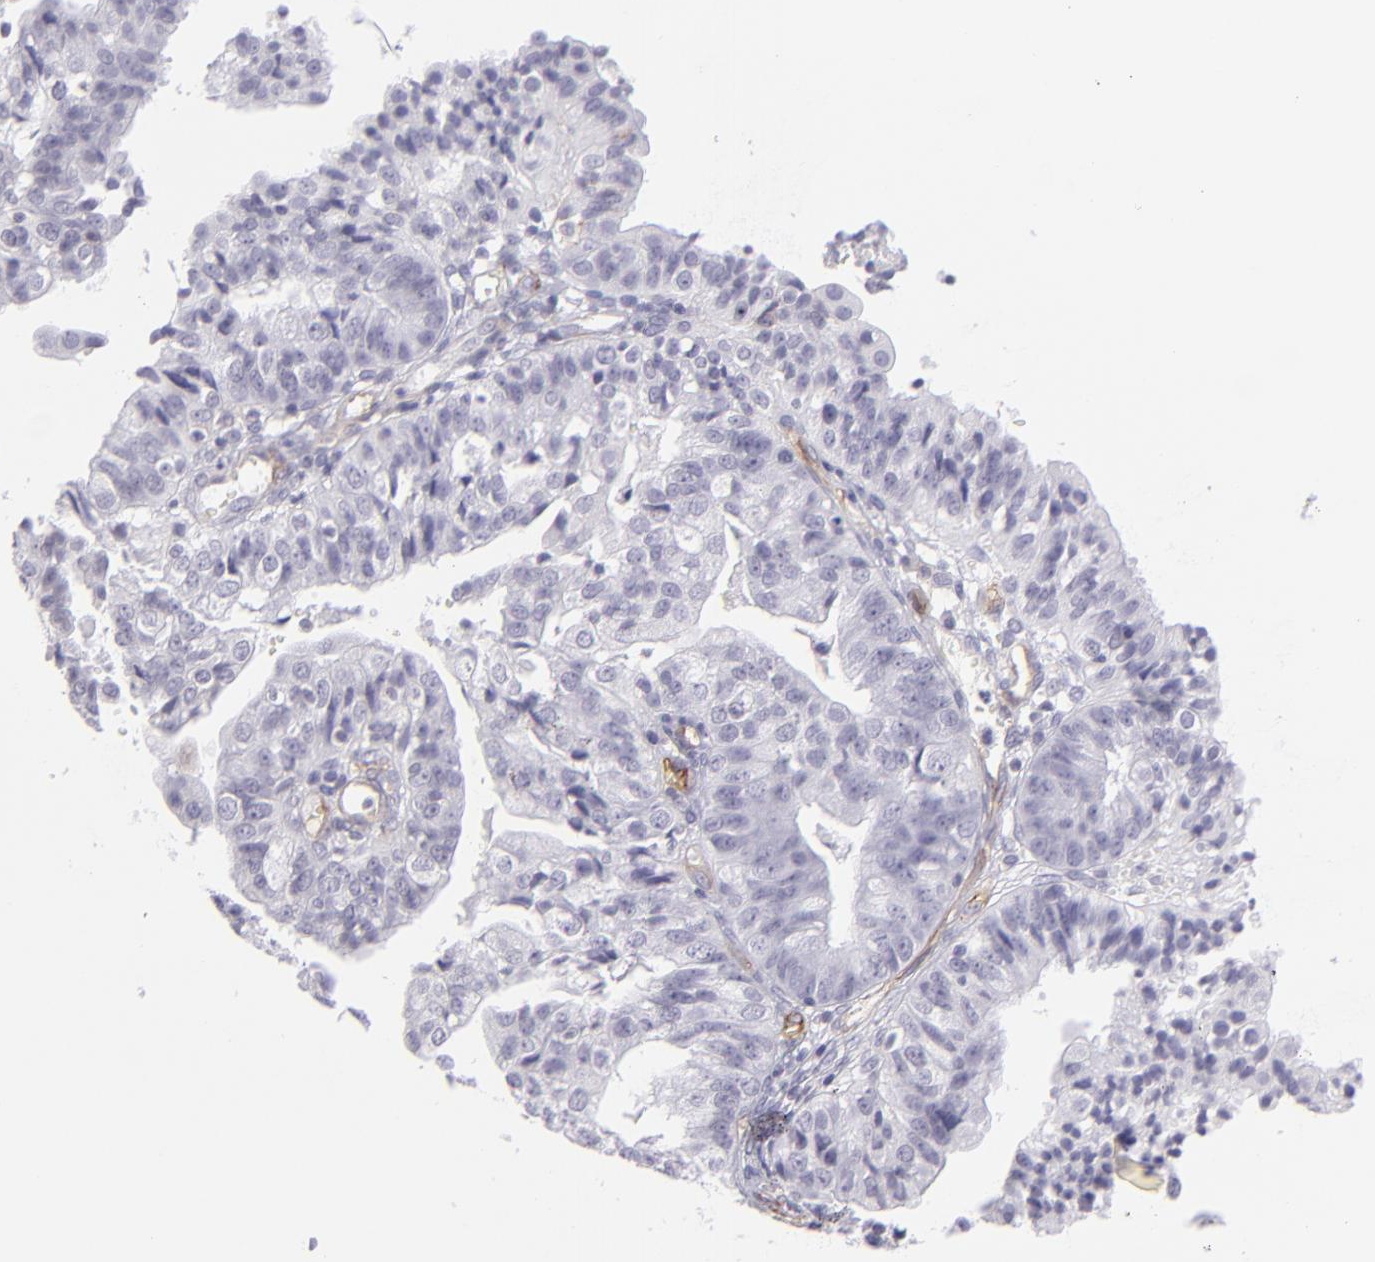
{"staining": {"intensity": "negative", "quantity": "none", "location": "none"}, "tissue": "endometrial cancer", "cell_type": "Tumor cells", "image_type": "cancer", "snomed": [{"axis": "morphology", "description": "Adenocarcinoma, NOS"}, {"axis": "topography", "description": "Endometrium"}], "caption": "A micrograph of human adenocarcinoma (endometrial) is negative for staining in tumor cells. The staining was performed using DAB (3,3'-diaminobenzidine) to visualize the protein expression in brown, while the nuclei were stained in blue with hematoxylin (Magnification: 20x).", "gene": "THBD", "patient": {"sex": "female", "age": 56}}